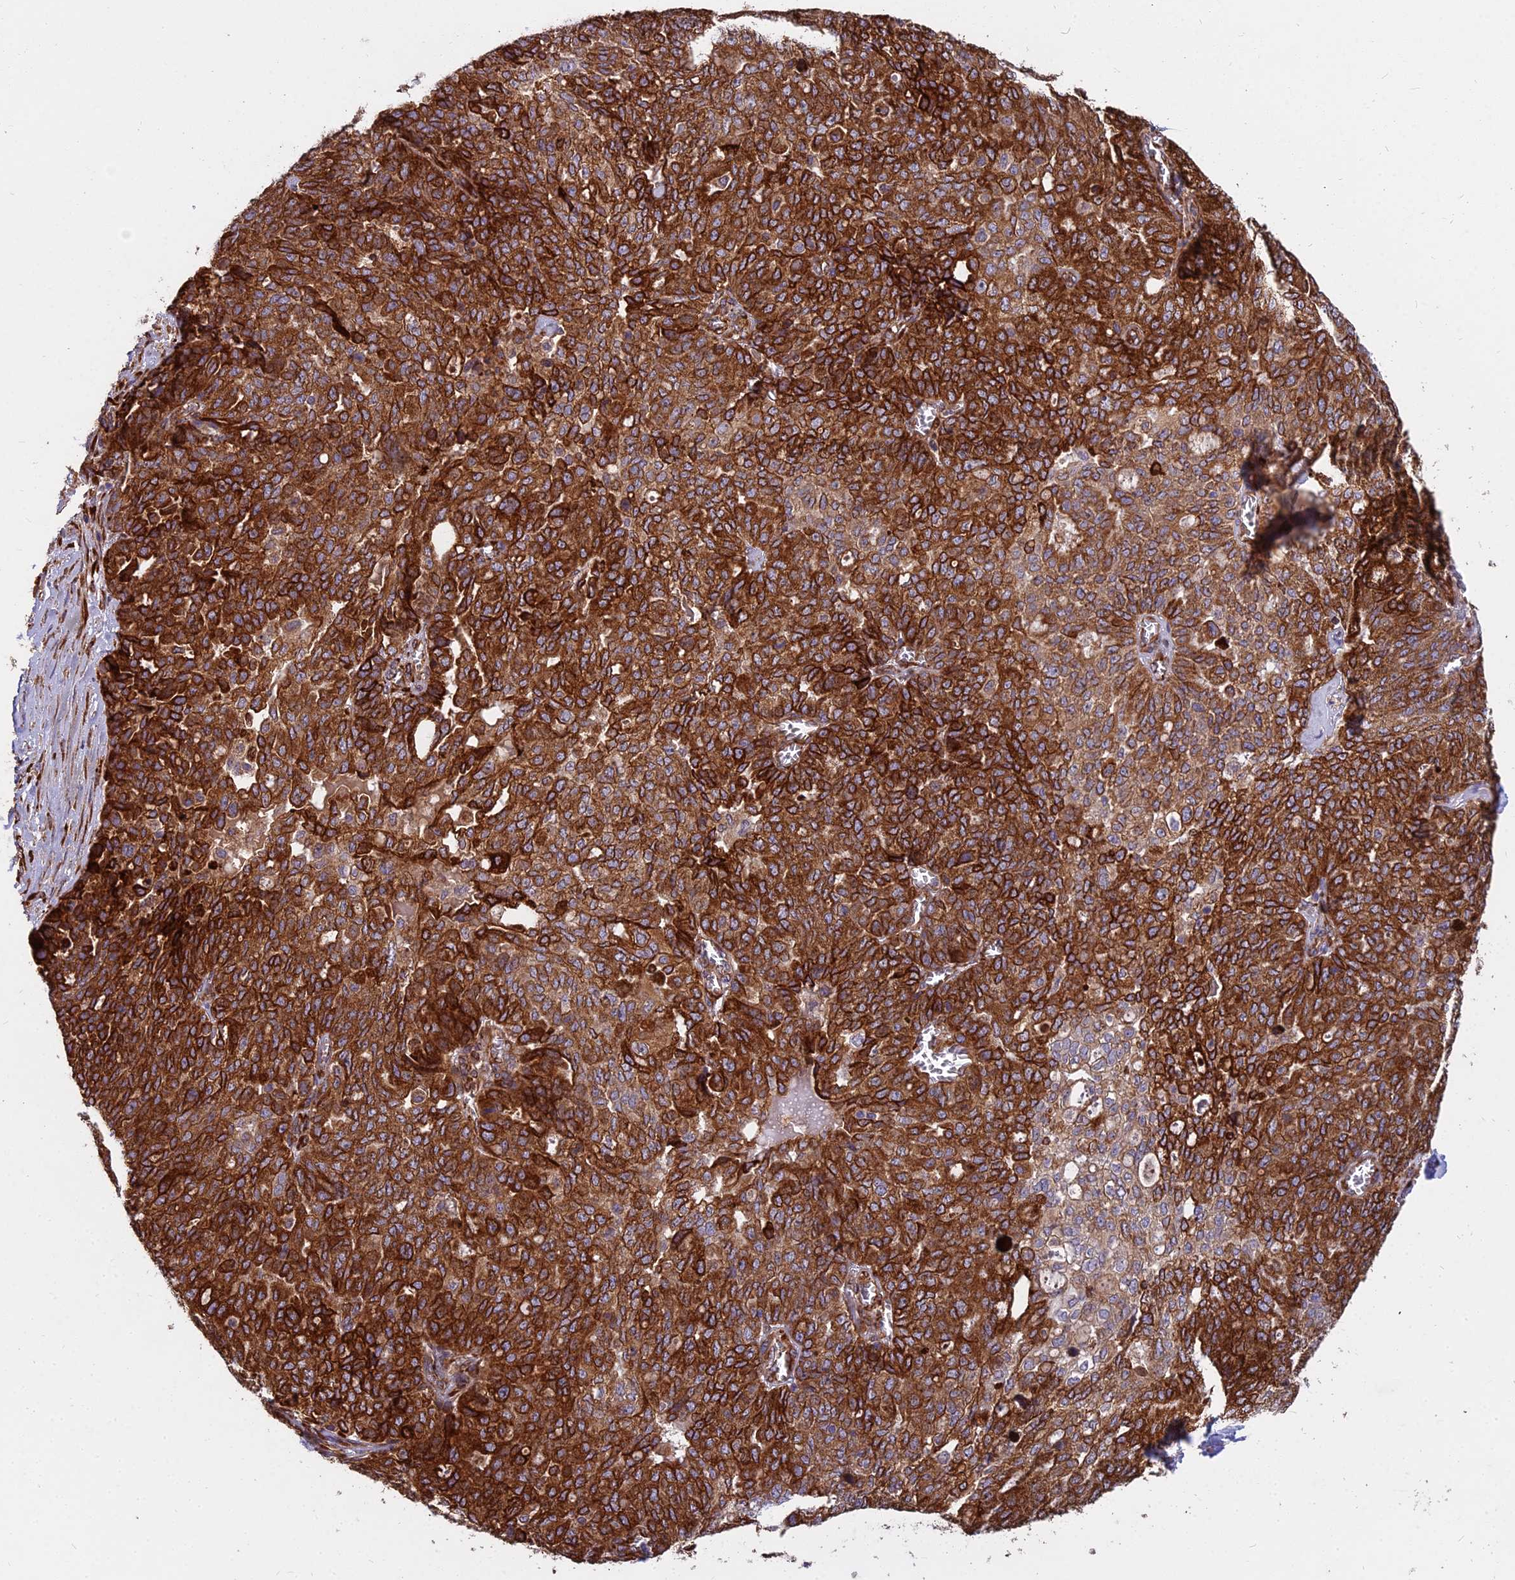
{"staining": {"intensity": "strong", "quantity": ">75%", "location": "cytoplasmic/membranous"}, "tissue": "ovarian cancer", "cell_type": "Tumor cells", "image_type": "cancer", "snomed": [{"axis": "morphology", "description": "Cystadenocarcinoma, serous, NOS"}, {"axis": "topography", "description": "Soft tissue"}, {"axis": "topography", "description": "Ovary"}], "caption": "Immunohistochemistry (IHC) photomicrograph of human serous cystadenocarcinoma (ovarian) stained for a protein (brown), which displays high levels of strong cytoplasmic/membranous expression in approximately >75% of tumor cells.", "gene": "NDUFAF7", "patient": {"sex": "female", "age": 57}}